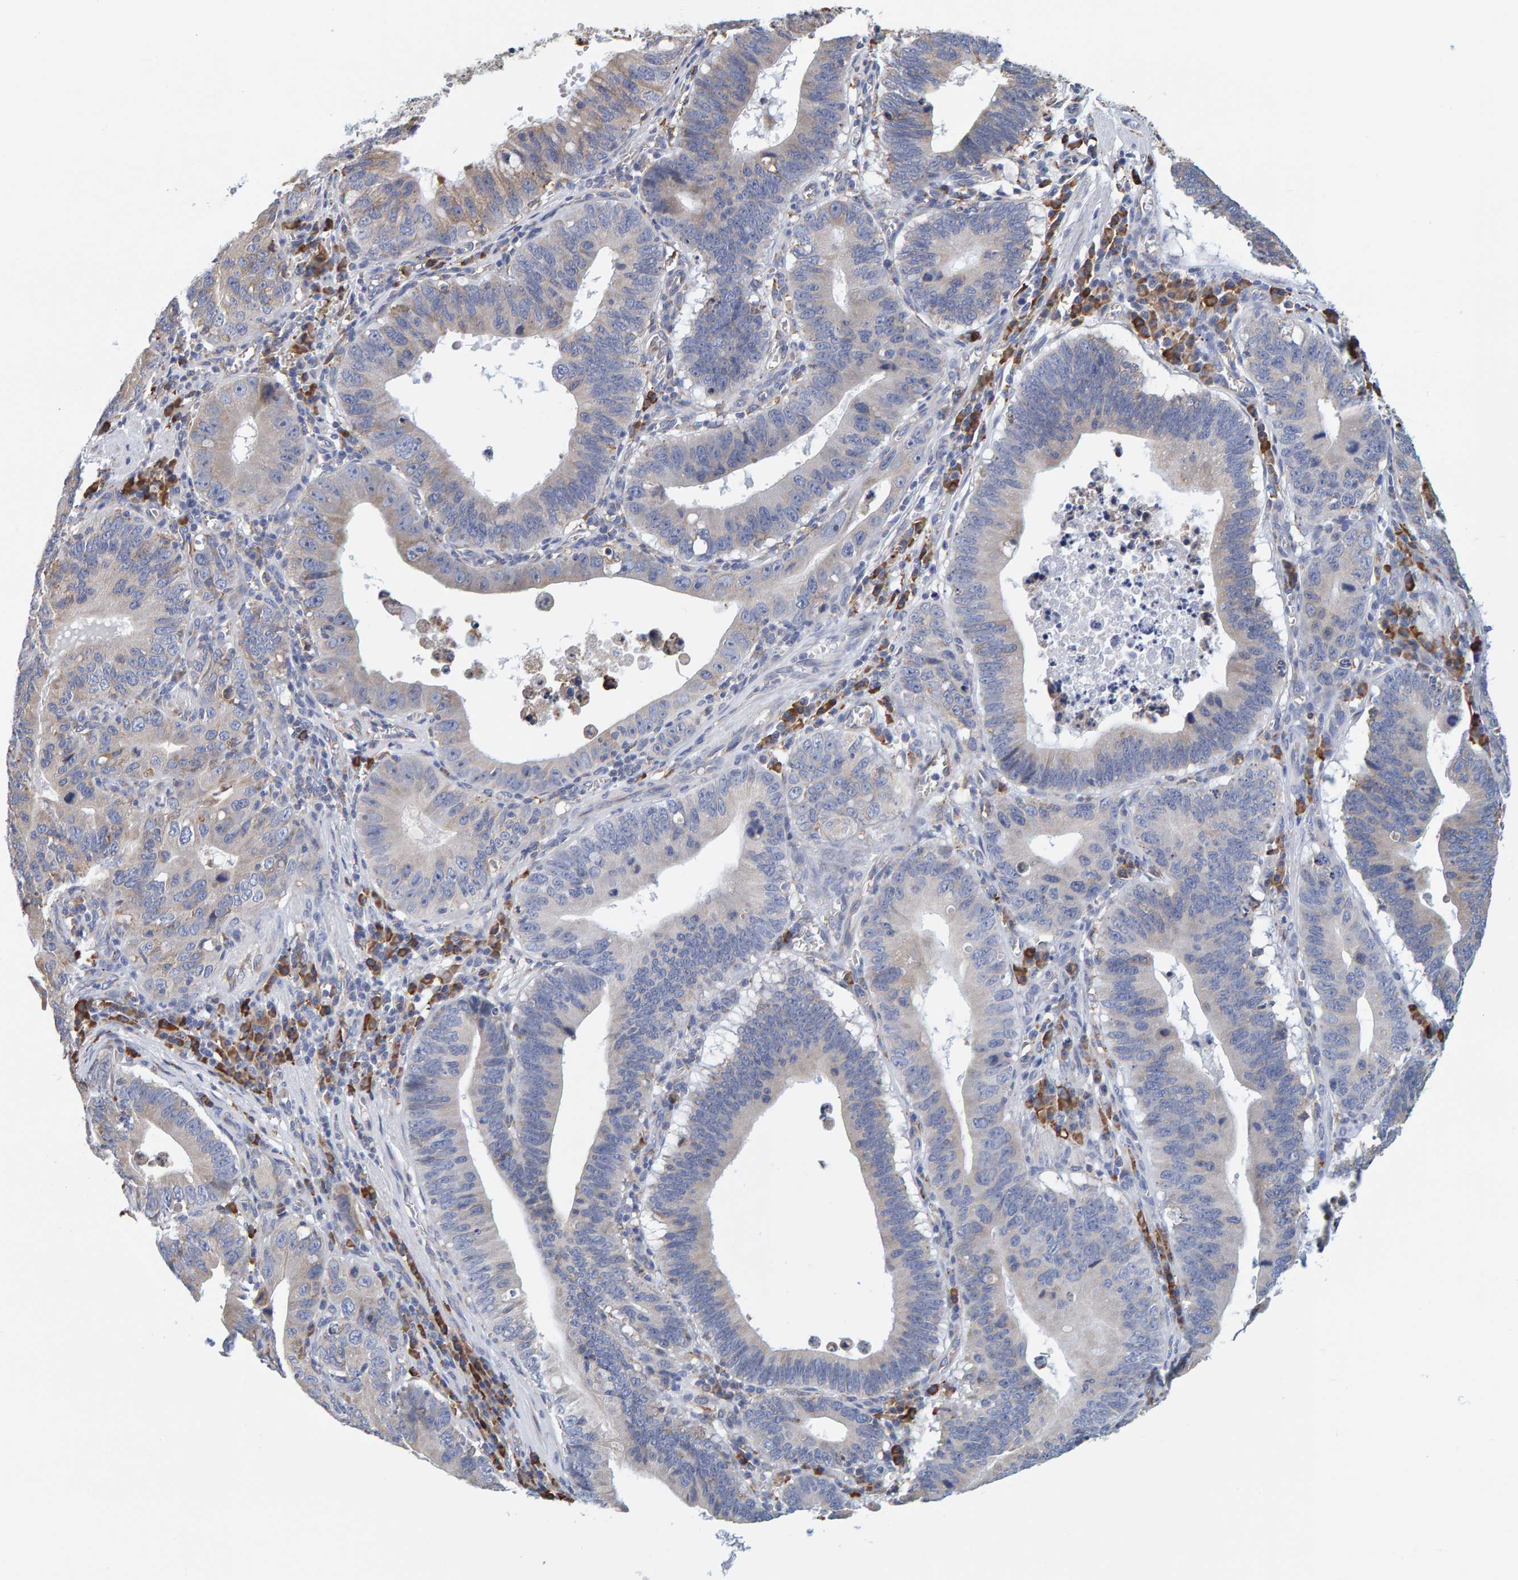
{"staining": {"intensity": "moderate", "quantity": "<25%", "location": "cytoplasmic/membranous"}, "tissue": "stomach cancer", "cell_type": "Tumor cells", "image_type": "cancer", "snomed": [{"axis": "morphology", "description": "Adenocarcinoma, NOS"}, {"axis": "topography", "description": "Stomach"}, {"axis": "topography", "description": "Gastric cardia"}], "caption": "The immunohistochemical stain labels moderate cytoplasmic/membranous positivity in tumor cells of adenocarcinoma (stomach) tissue.", "gene": "SGPL1", "patient": {"sex": "male", "age": 59}}